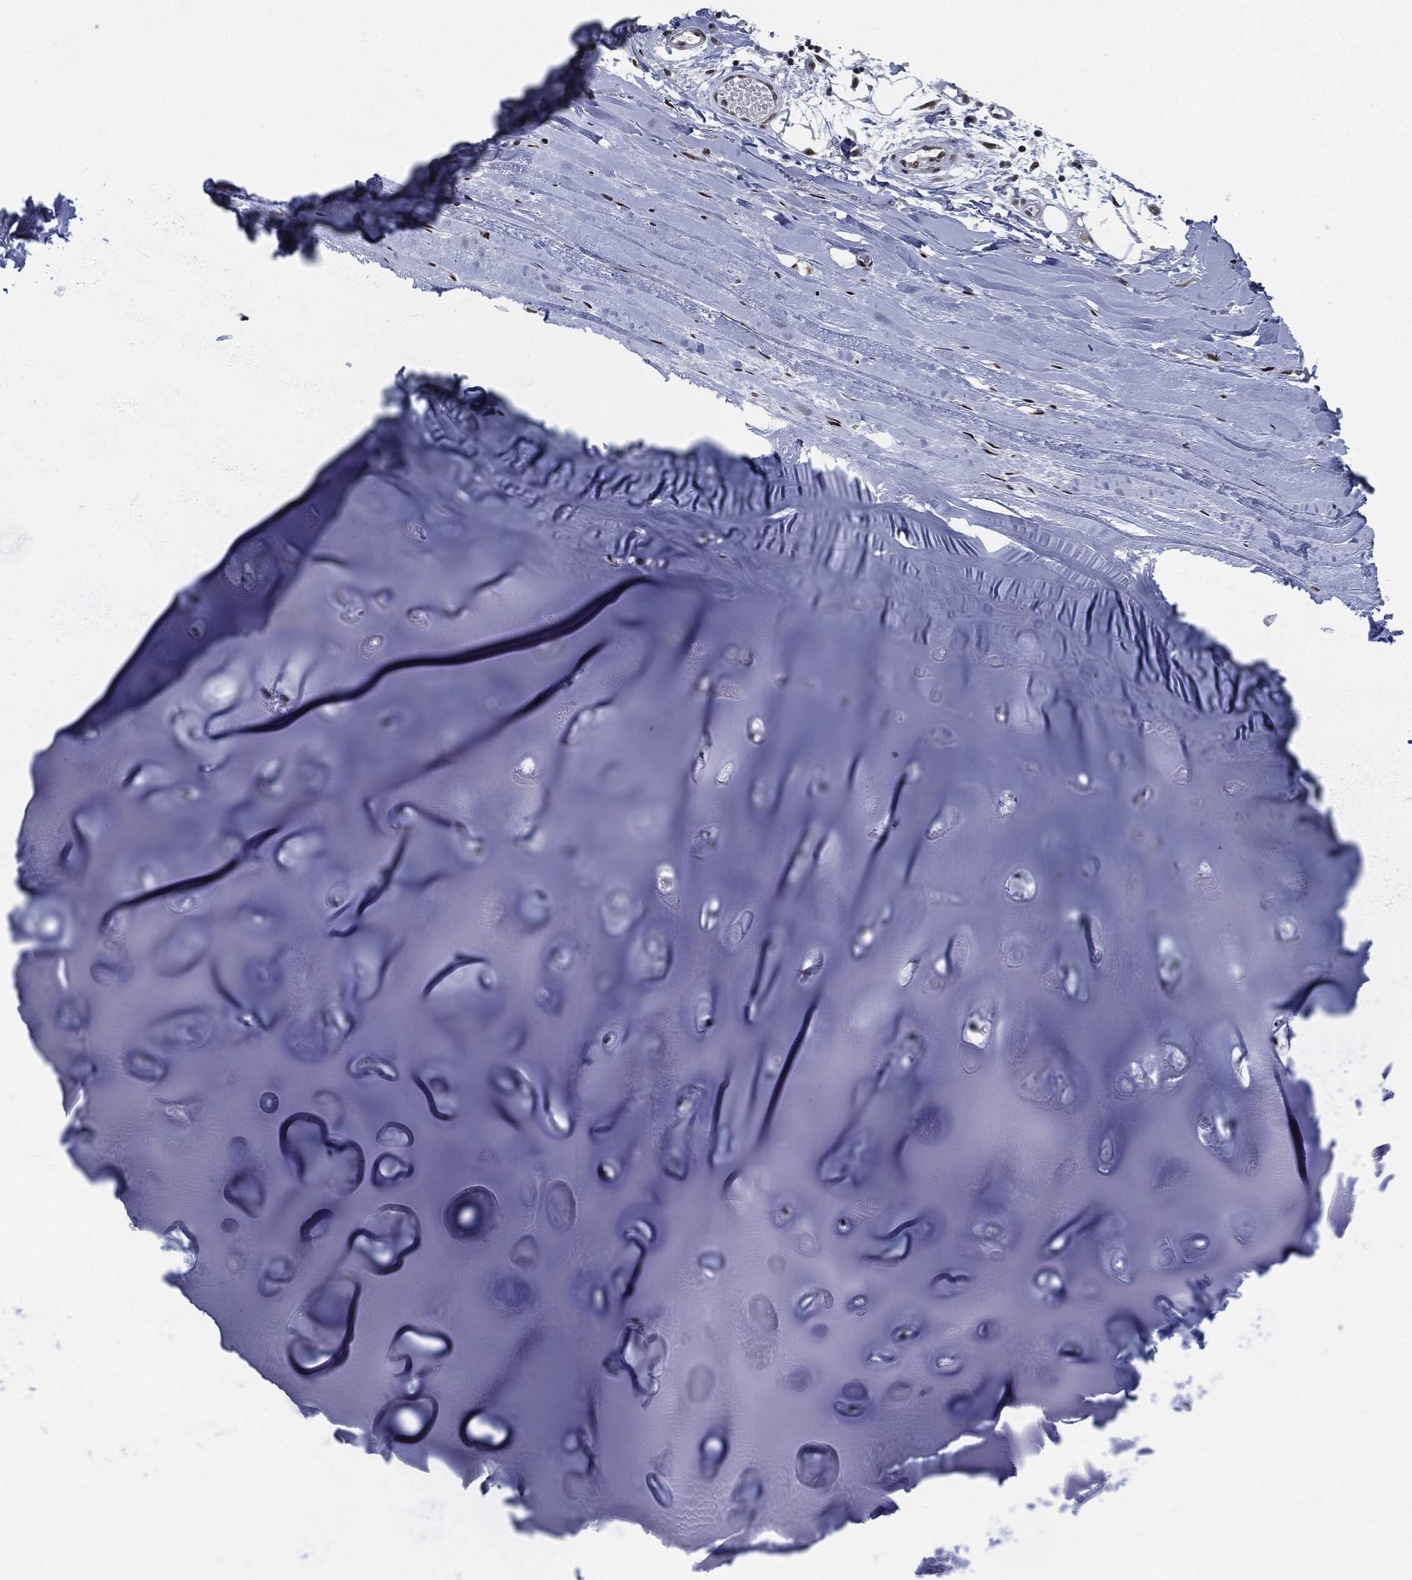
{"staining": {"intensity": "strong", "quantity": ">75%", "location": "nuclear"}, "tissue": "adipose tissue", "cell_type": "Adipocytes", "image_type": "normal", "snomed": [{"axis": "morphology", "description": "Normal tissue, NOS"}, {"axis": "topography", "description": "Cartilage tissue"}], "caption": "Adipose tissue stained with a brown dye exhibits strong nuclear positive staining in approximately >75% of adipocytes.", "gene": "AKT2", "patient": {"sex": "male", "age": 81}}